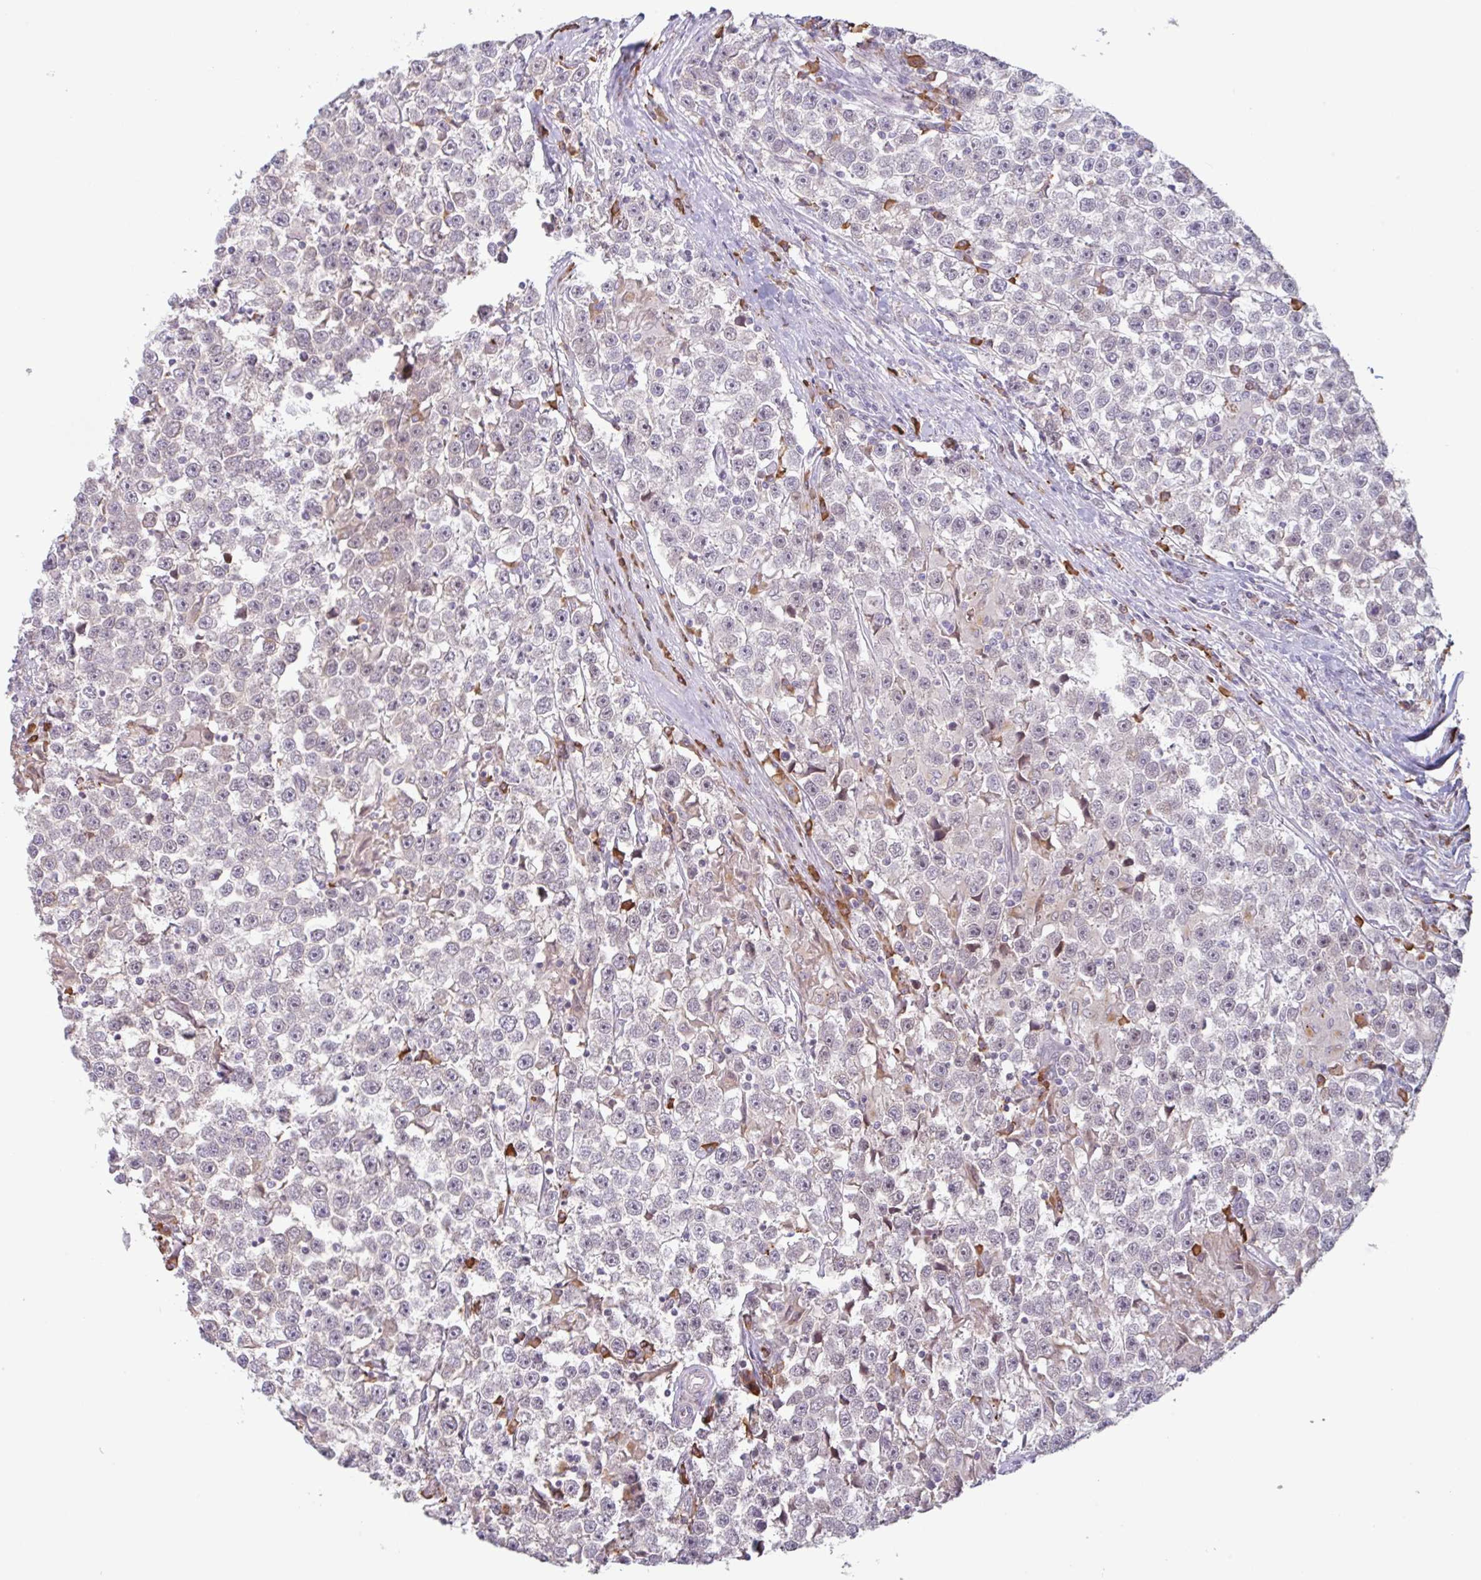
{"staining": {"intensity": "negative", "quantity": "none", "location": "none"}, "tissue": "testis cancer", "cell_type": "Tumor cells", "image_type": "cancer", "snomed": [{"axis": "morphology", "description": "Seminoma, NOS"}, {"axis": "topography", "description": "Testis"}], "caption": "A high-resolution micrograph shows immunohistochemistry (IHC) staining of testis cancer, which exhibits no significant positivity in tumor cells.", "gene": "TAF1D", "patient": {"sex": "male", "age": 31}}